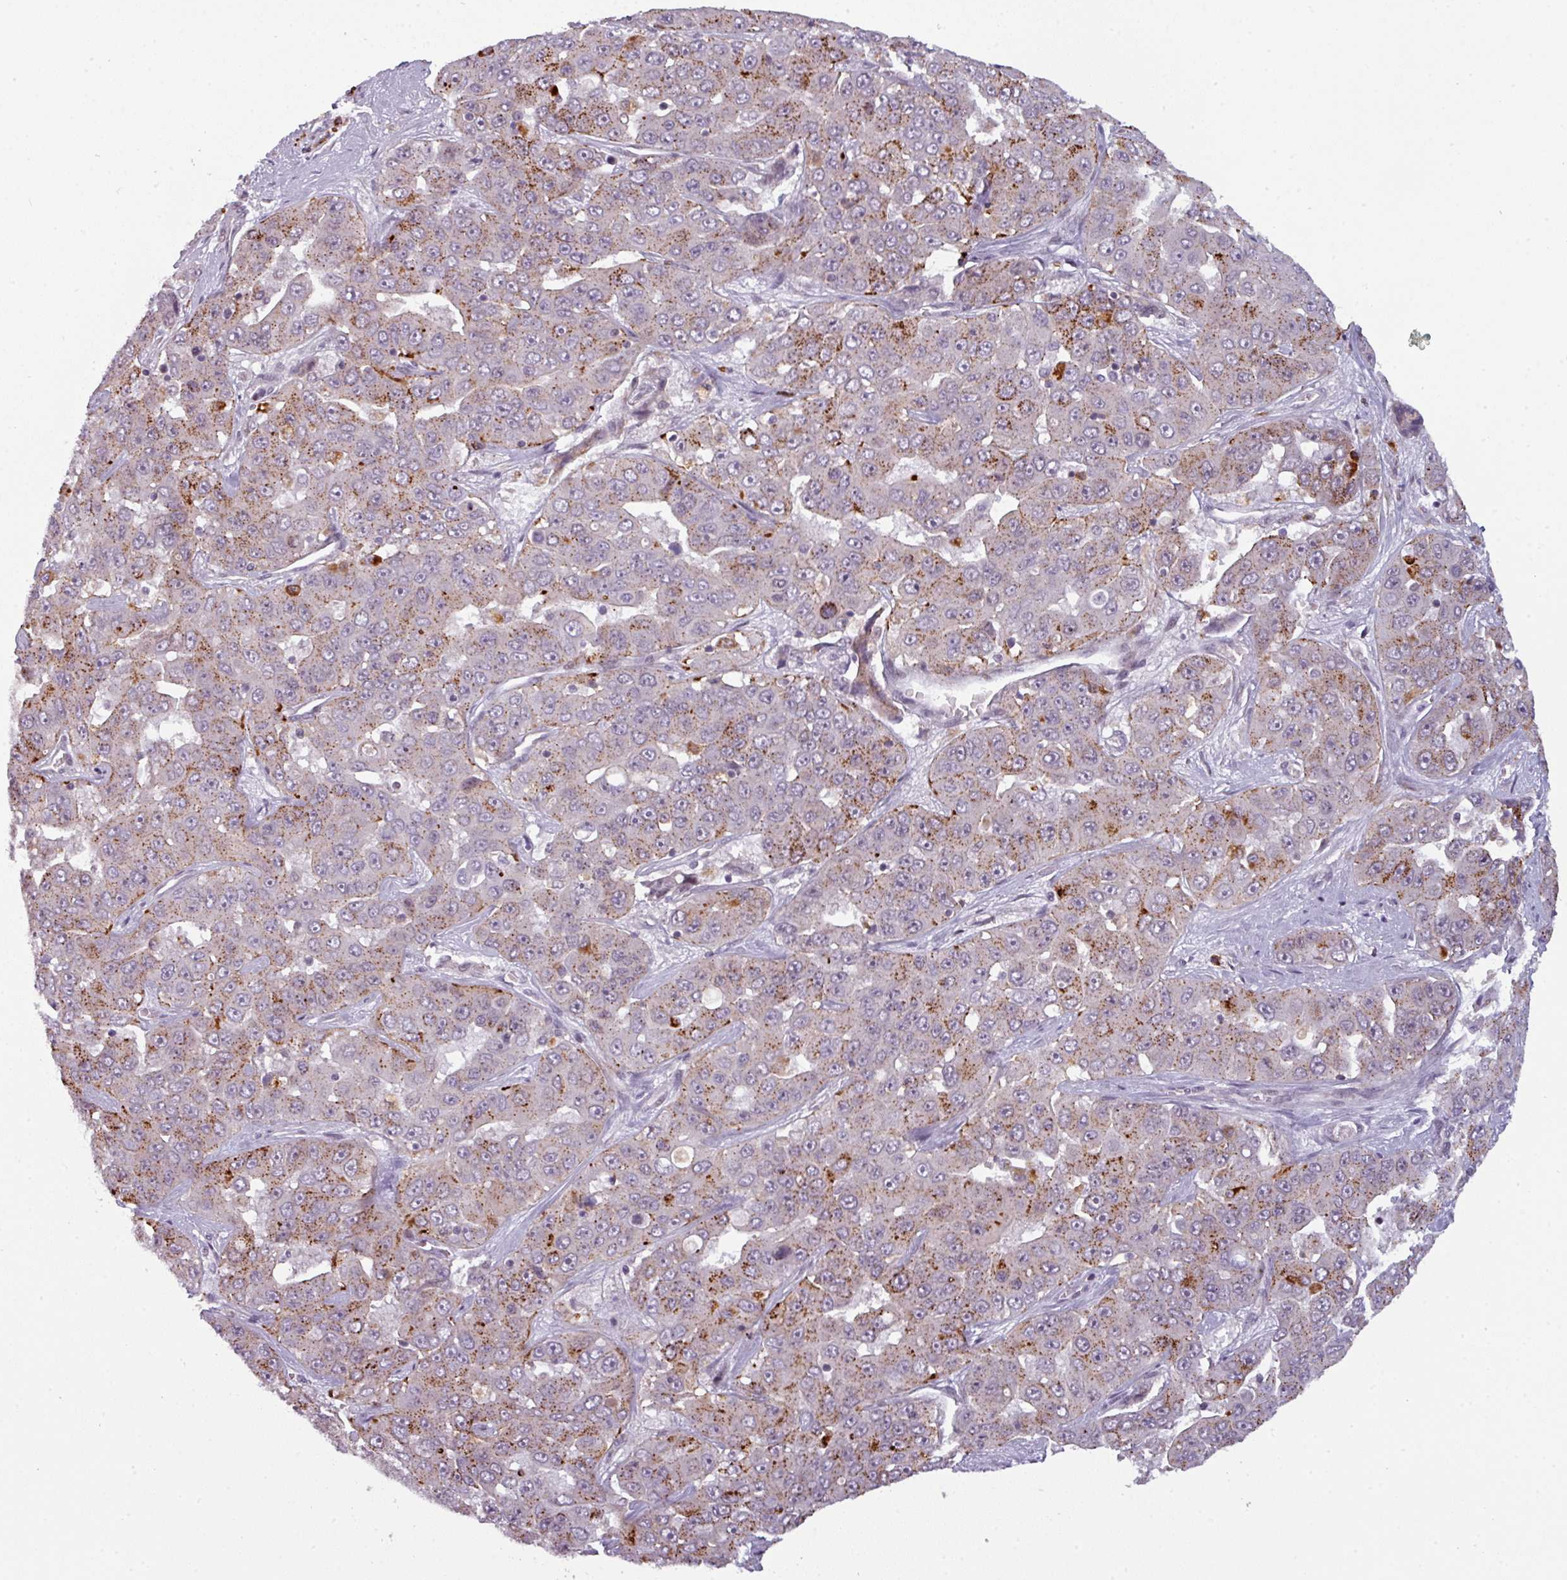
{"staining": {"intensity": "moderate", "quantity": "25%-75%", "location": "cytoplasmic/membranous"}, "tissue": "liver cancer", "cell_type": "Tumor cells", "image_type": "cancer", "snomed": [{"axis": "morphology", "description": "Cholangiocarcinoma"}, {"axis": "topography", "description": "Liver"}], "caption": "Tumor cells exhibit medium levels of moderate cytoplasmic/membranous positivity in approximately 25%-75% of cells in cholangiocarcinoma (liver).", "gene": "TMEFF1", "patient": {"sex": "female", "age": 52}}